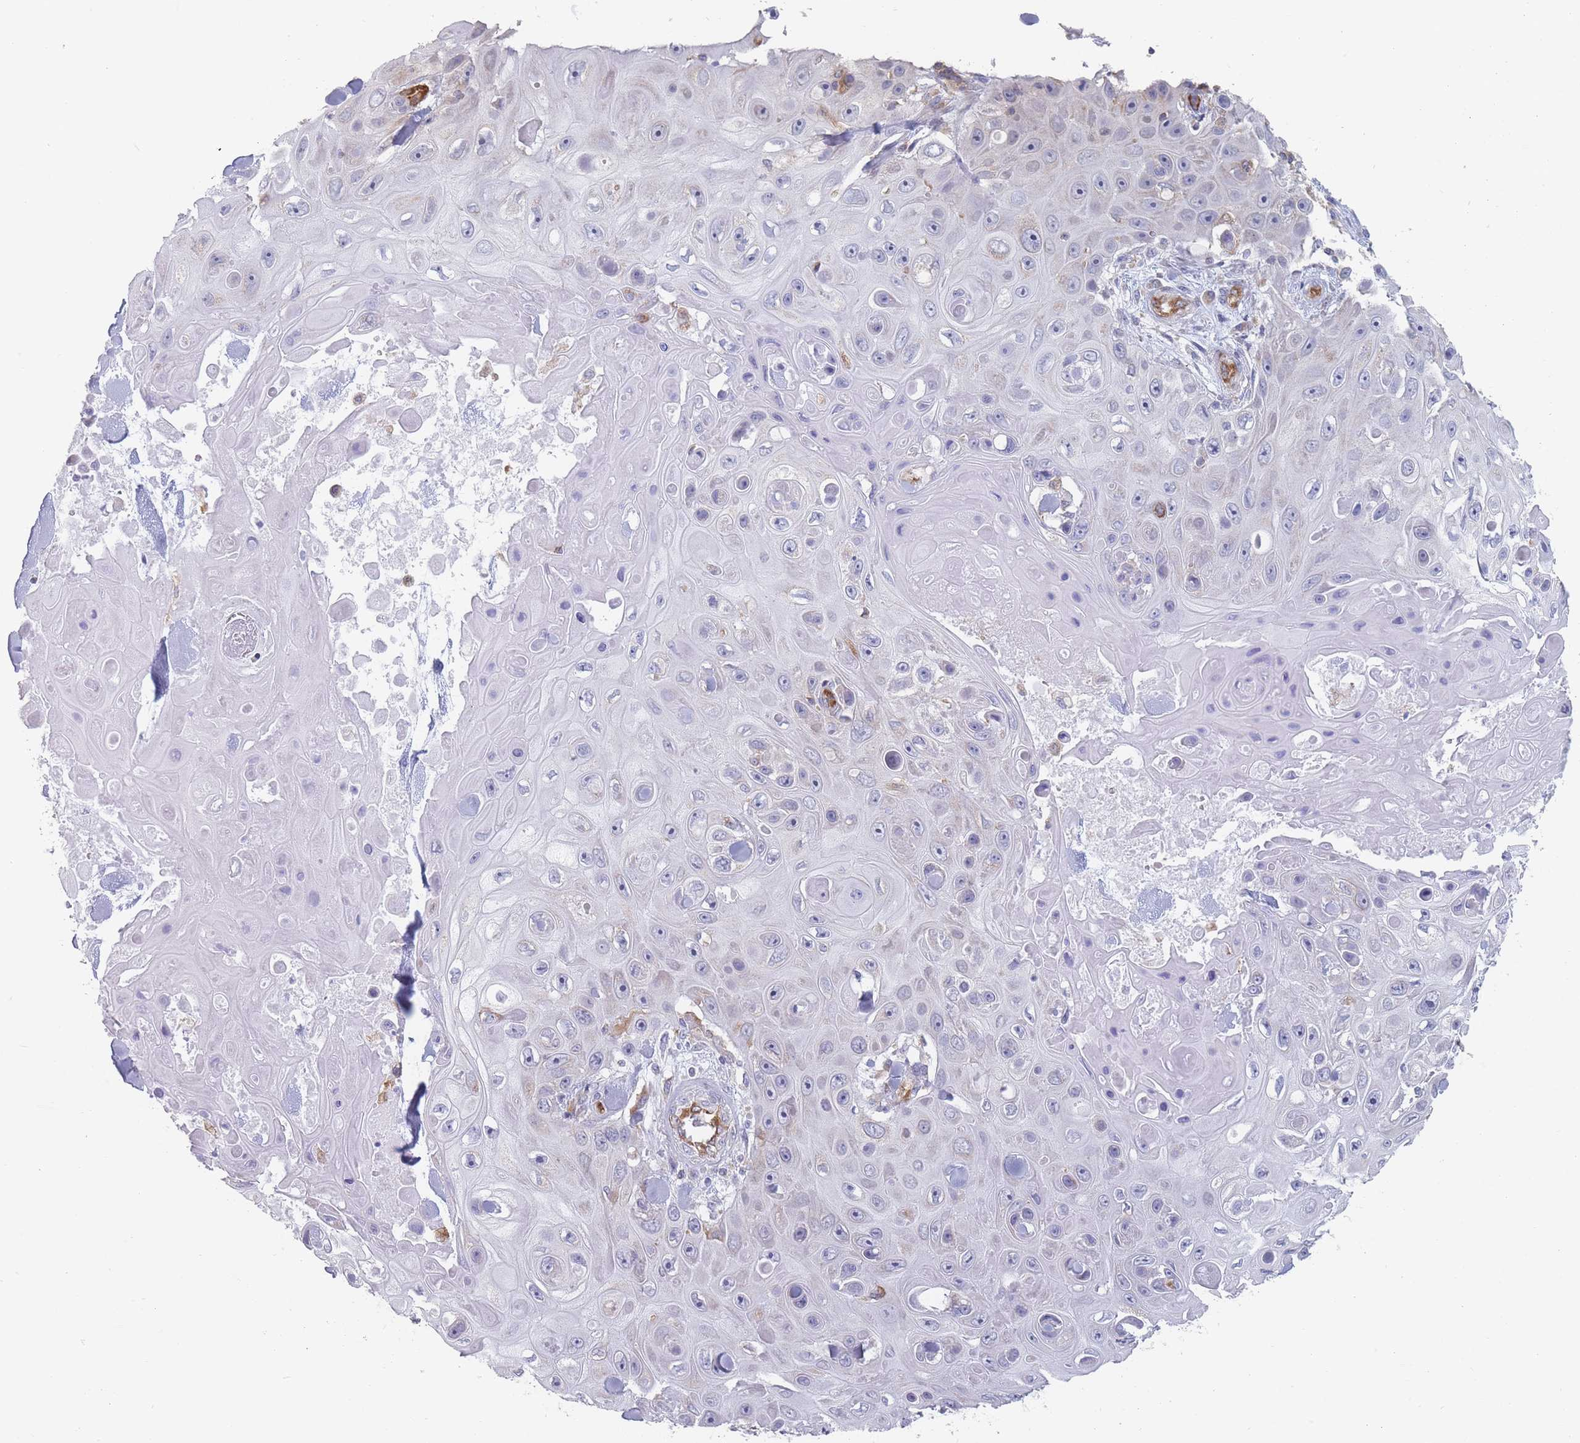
{"staining": {"intensity": "negative", "quantity": "none", "location": "none"}, "tissue": "skin cancer", "cell_type": "Tumor cells", "image_type": "cancer", "snomed": [{"axis": "morphology", "description": "Squamous cell carcinoma, NOS"}, {"axis": "topography", "description": "Skin"}], "caption": "A histopathology image of squamous cell carcinoma (skin) stained for a protein shows no brown staining in tumor cells.", "gene": "MAP1S", "patient": {"sex": "male", "age": 82}}